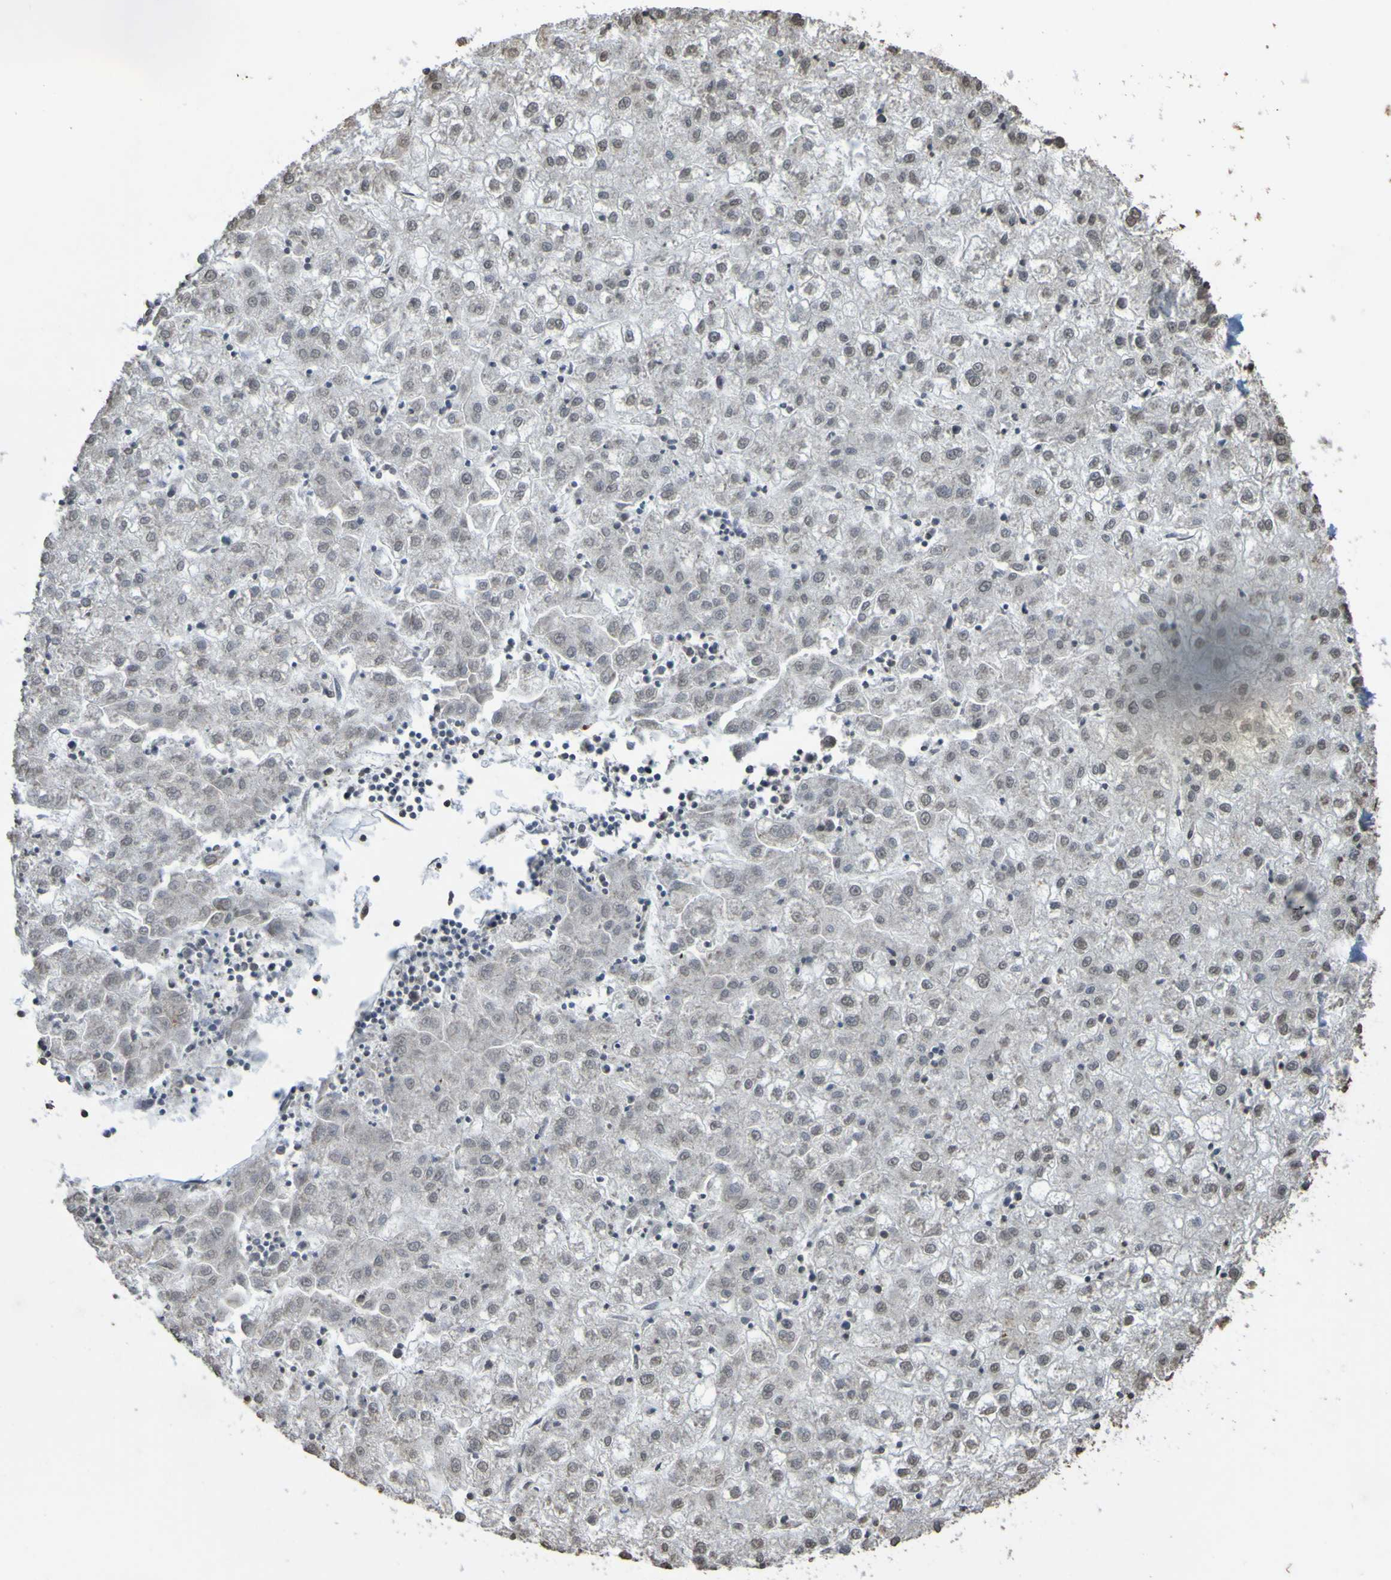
{"staining": {"intensity": "negative", "quantity": "none", "location": "none"}, "tissue": "liver cancer", "cell_type": "Tumor cells", "image_type": "cancer", "snomed": [{"axis": "morphology", "description": "Carcinoma, Hepatocellular, NOS"}, {"axis": "topography", "description": "Liver"}], "caption": "A histopathology image of human hepatocellular carcinoma (liver) is negative for staining in tumor cells. (DAB (3,3'-diaminobenzidine) immunohistochemistry visualized using brightfield microscopy, high magnification).", "gene": "ALKBH2", "patient": {"sex": "male", "age": 72}}